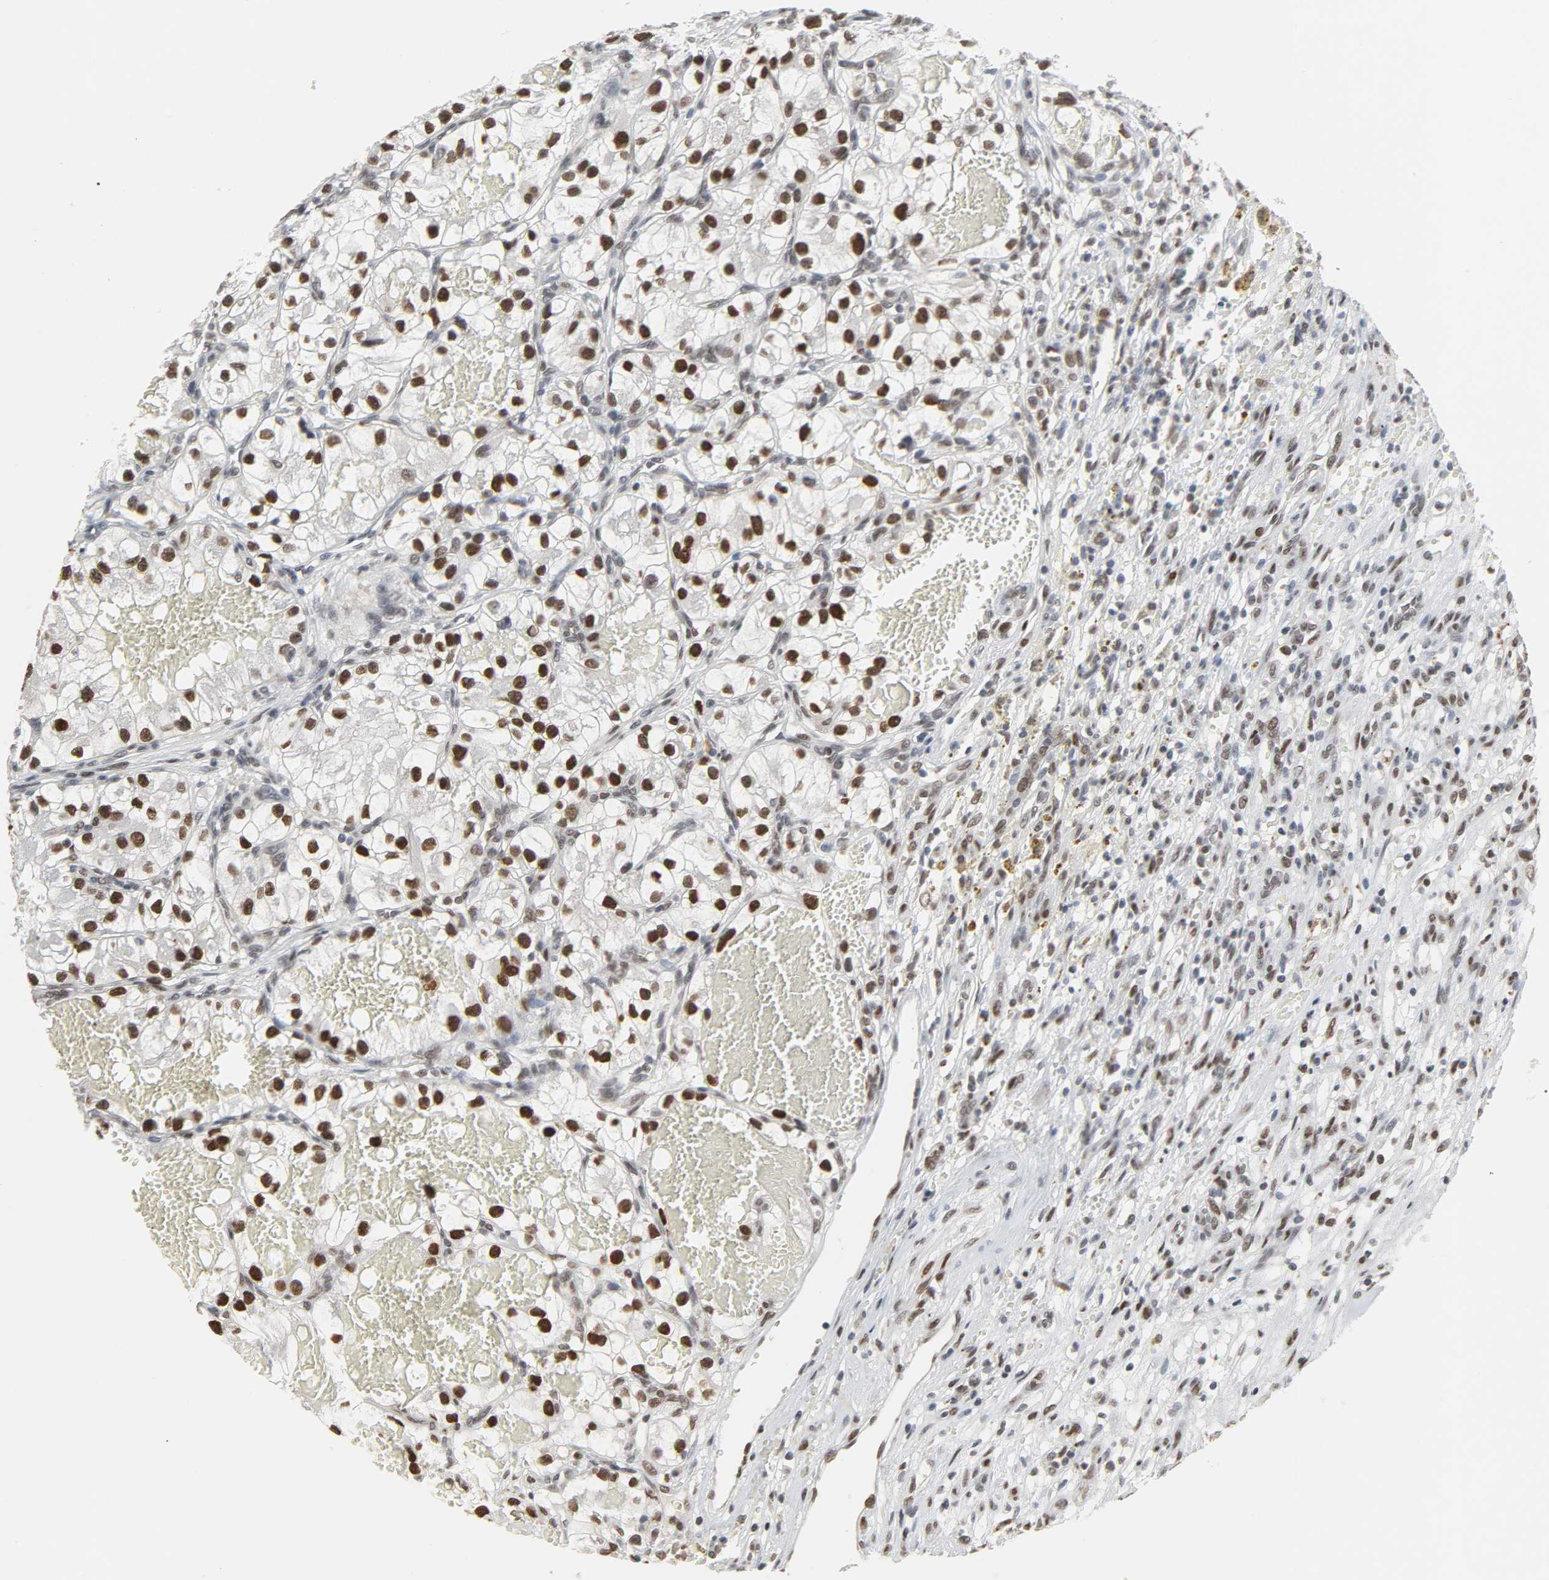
{"staining": {"intensity": "moderate", "quantity": ">75%", "location": "nuclear"}, "tissue": "renal cancer", "cell_type": "Tumor cells", "image_type": "cancer", "snomed": [{"axis": "morphology", "description": "Adenocarcinoma, NOS"}, {"axis": "topography", "description": "Kidney"}], "caption": "Renal cancer (adenocarcinoma) stained with a brown dye reveals moderate nuclear positive positivity in about >75% of tumor cells.", "gene": "DAZAP1", "patient": {"sex": "female", "age": 57}}